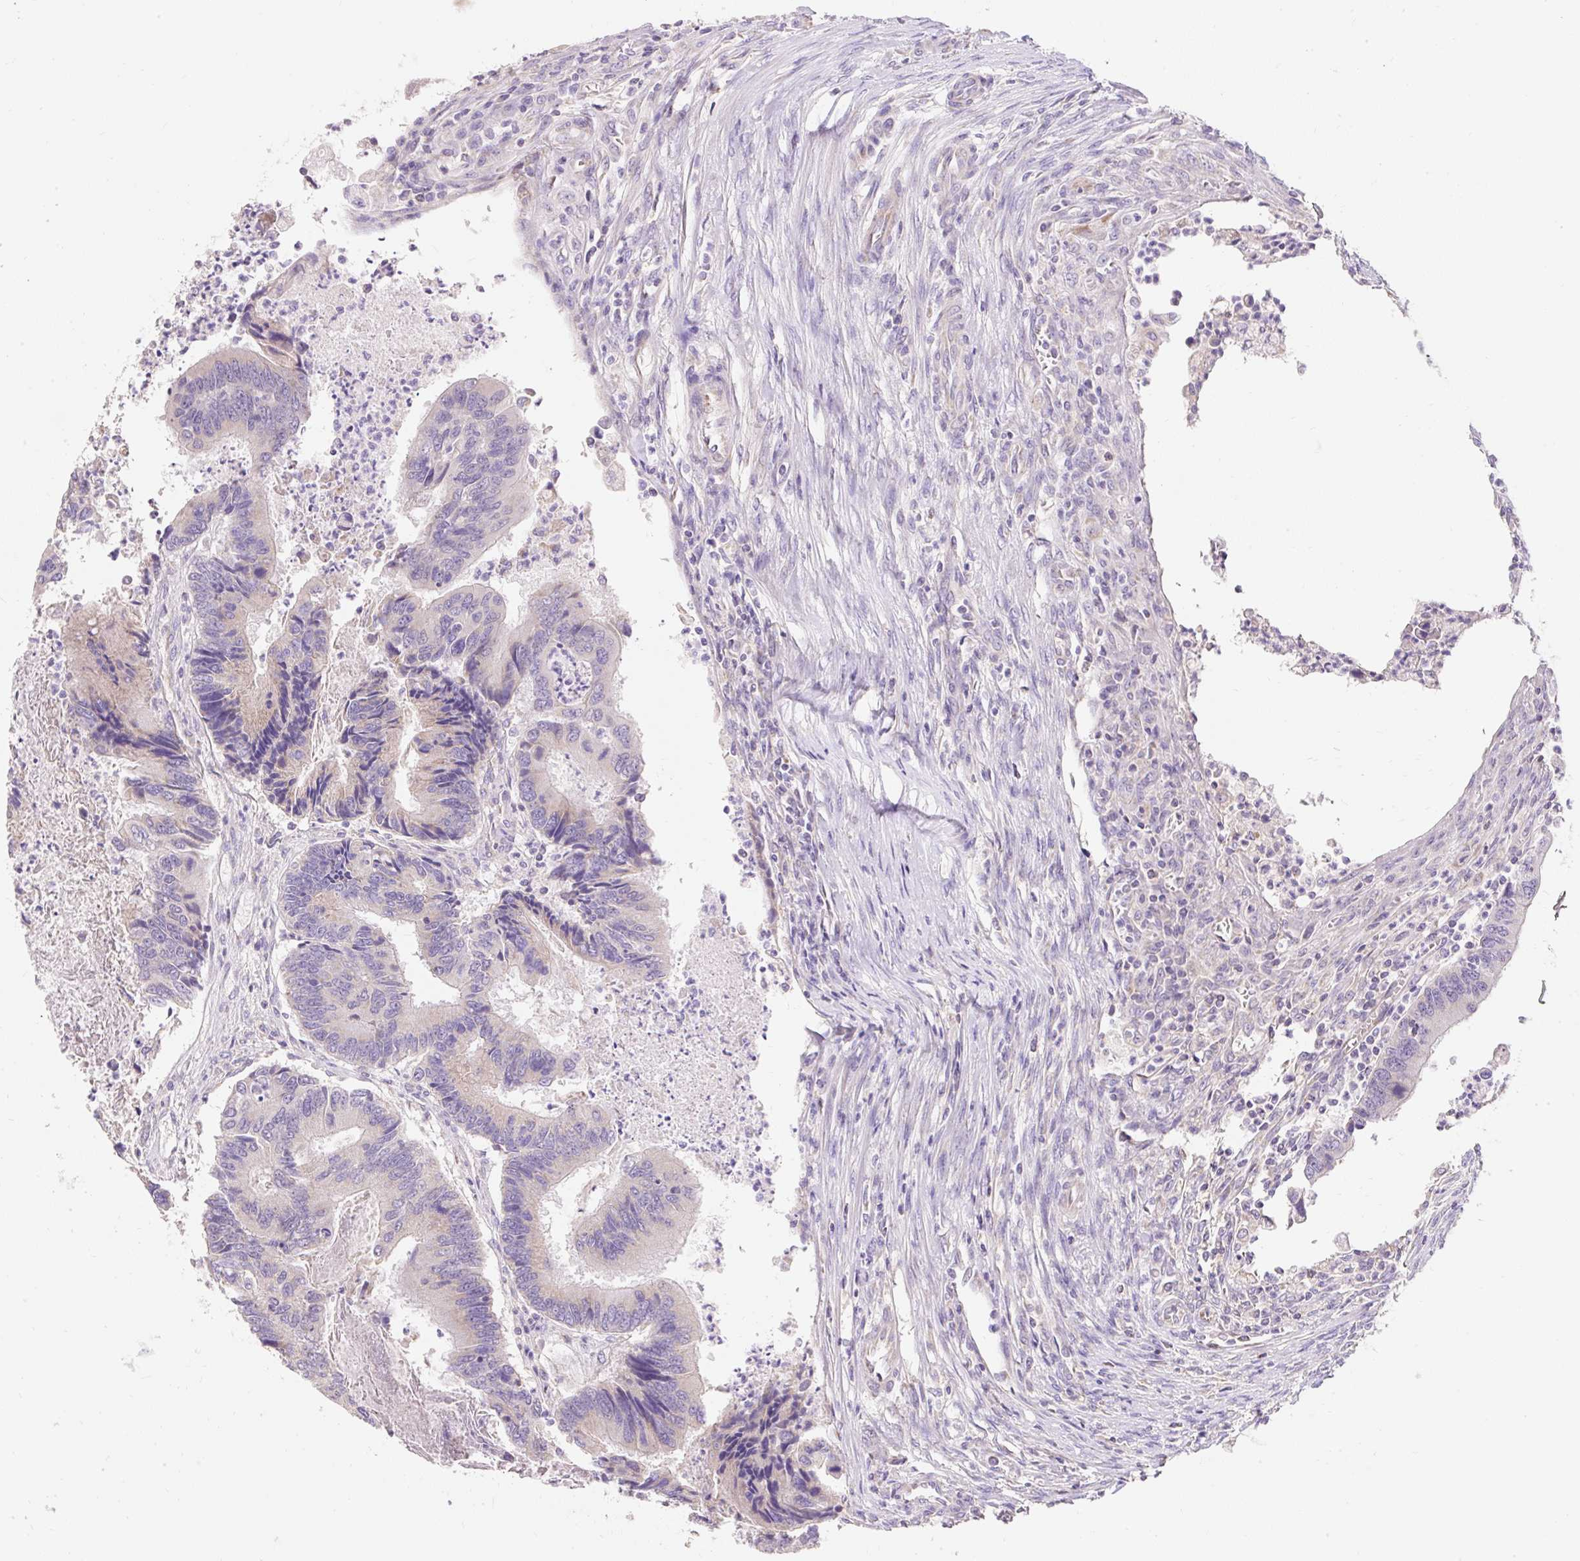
{"staining": {"intensity": "negative", "quantity": "none", "location": "none"}, "tissue": "colorectal cancer", "cell_type": "Tumor cells", "image_type": "cancer", "snomed": [{"axis": "morphology", "description": "Adenocarcinoma, NOS"}, {"axis": "topography", "description": "Colon"}], "caption": "Photomicrograph shows no significant protein expression in tumor cells of colorectal cancer.", "gene": "PMAIP1", "patient": {"sex": "female", "age": 67}}